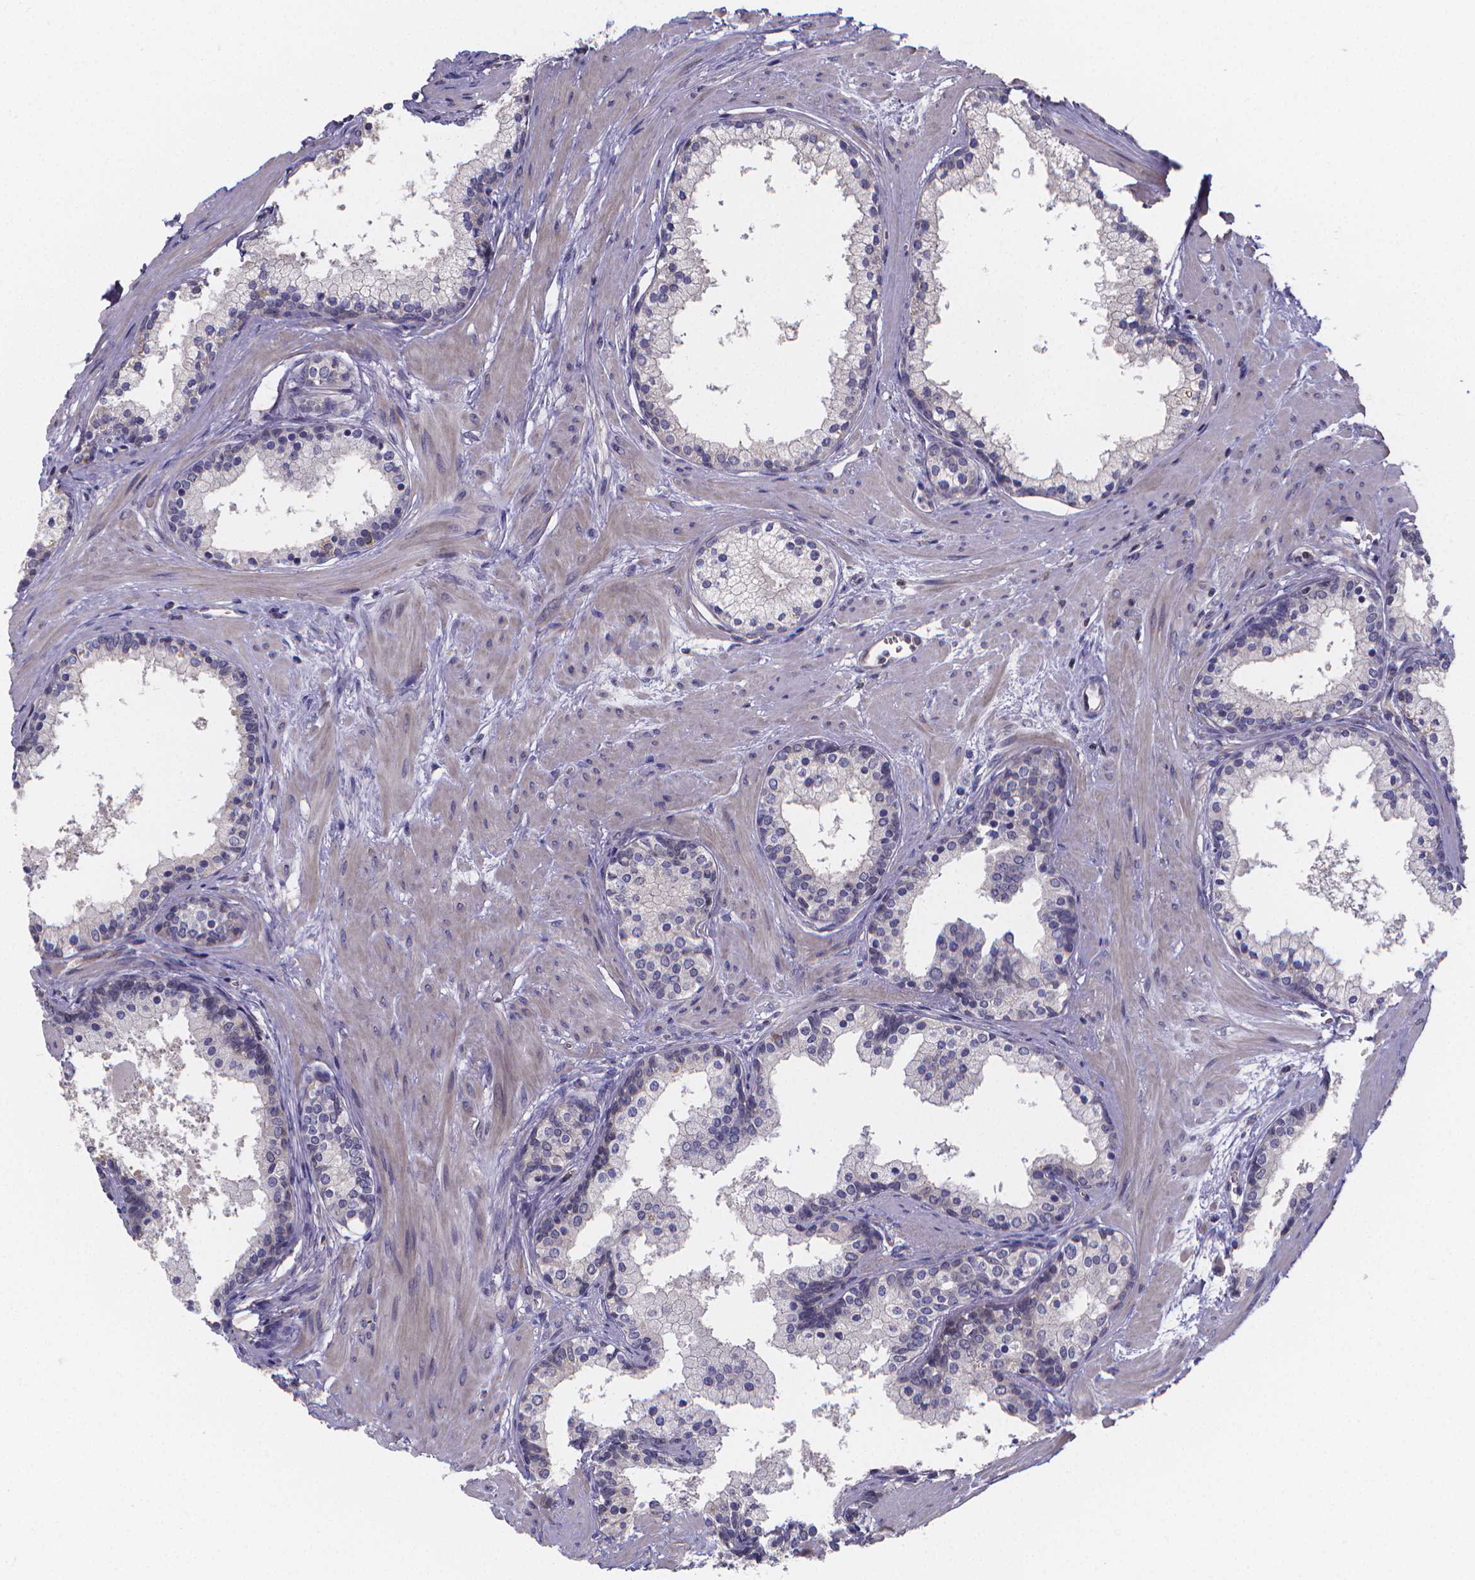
{"staining": {"intensity": "negative", "quantity": "none", "location": "none"}, "tissue": "prostate", "cell_type": "Glandular cells", "image_type": "normal", "snomed": [{"axis": "morphology", "description": "Normal tissue, NOS"}, {"axis": "topography", "description": "Prostate"}], "caption": "Benign prostate was stained to show a protein in brown. There is no significant positivity in glandular cells.", "gene": "PAH", "patient": {"sex": "male", "age": 61}}